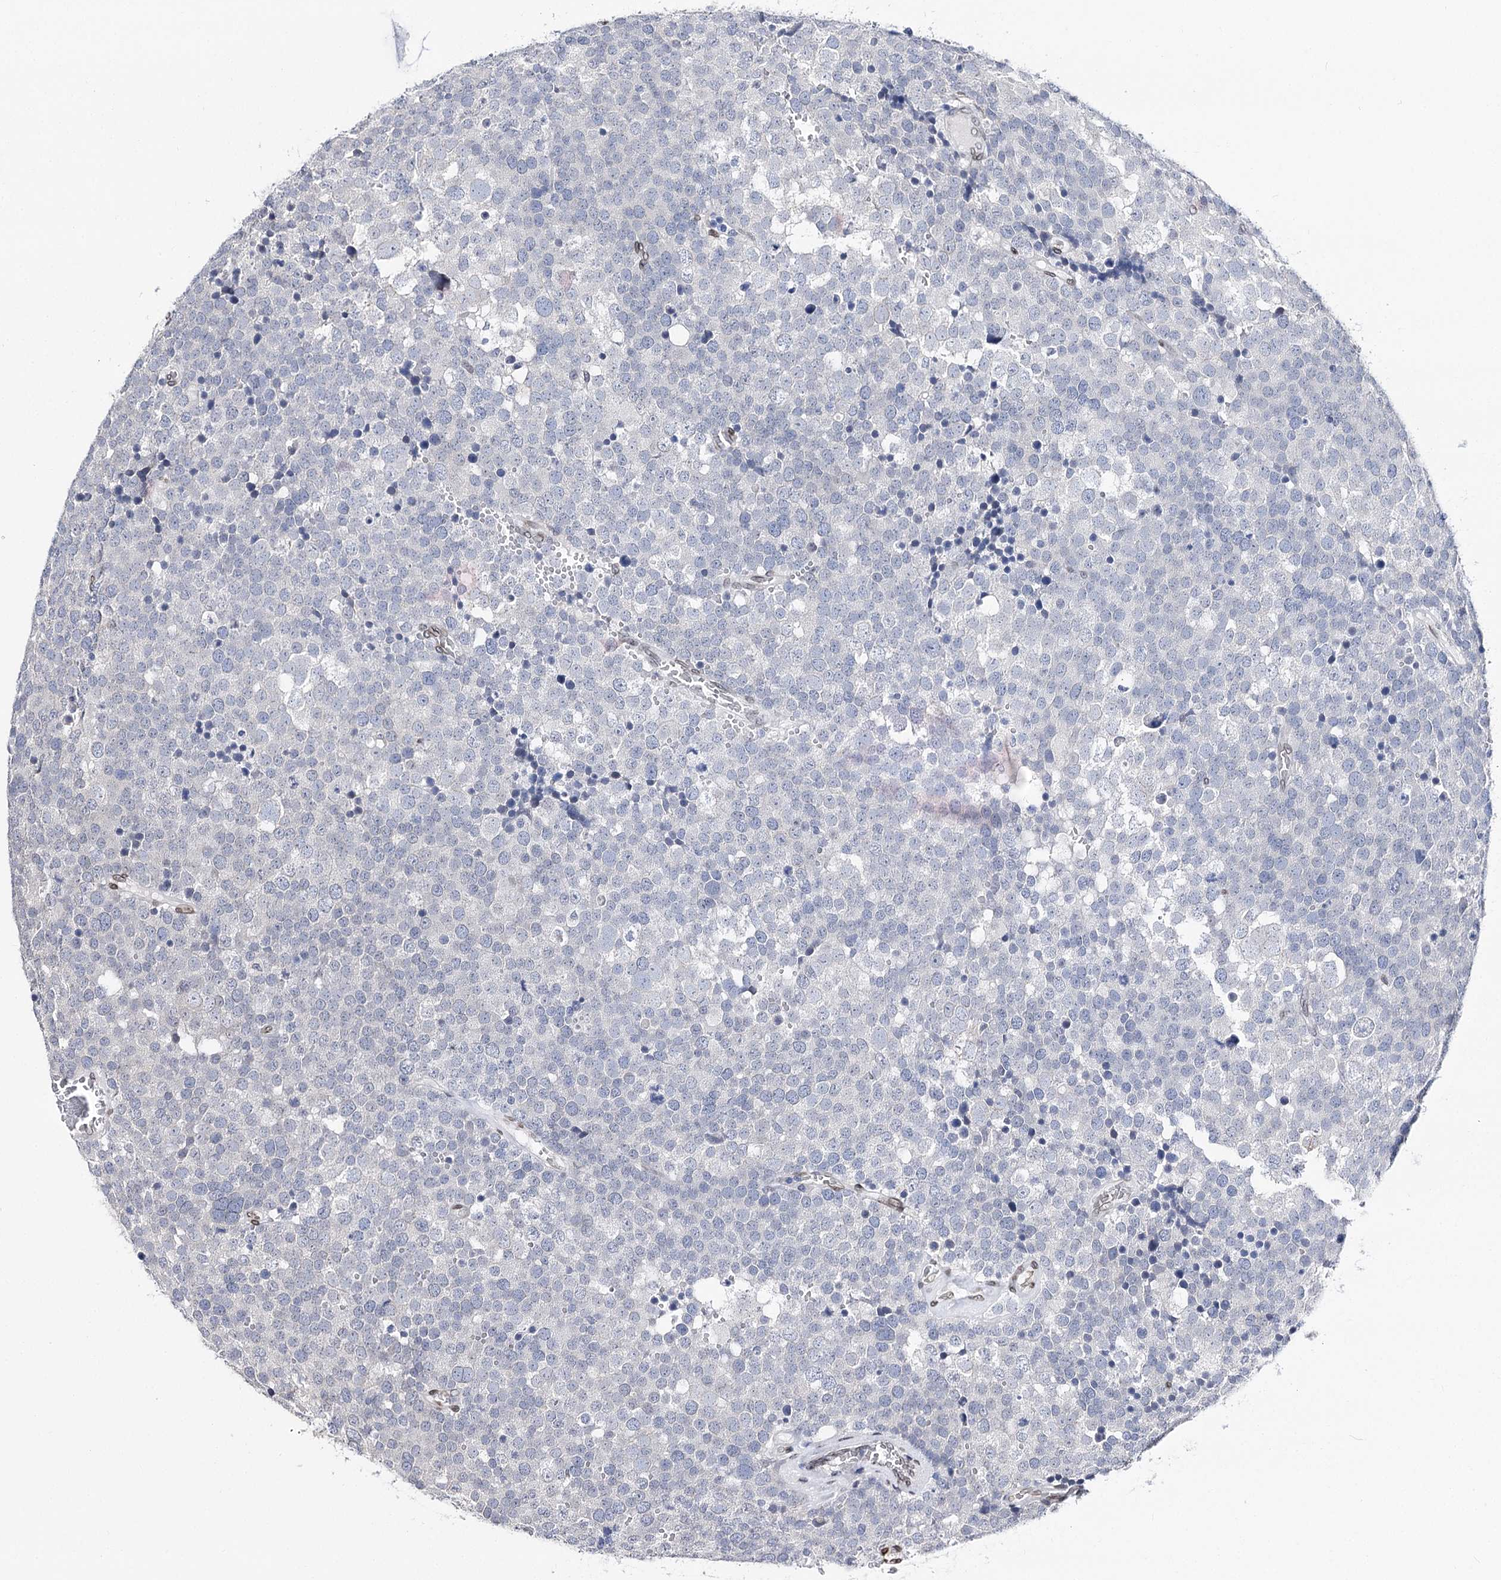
{"staining": {"intensity": "negative", "quantity": "none", "location": "none"}, "tissue": "testis cancer", "cell_type": "Tumor cells", "image_type": "cancer", "snomed": [{"axis": "morphology", "description": "Seminoma, NOS"}, {"axis": "topography", "description": "Testis"}], "caption": "Tumor cells show no significant expression in testis seminoma.", "gene": "TMEM201", "patient": {"sex": "male", "age": 71}}